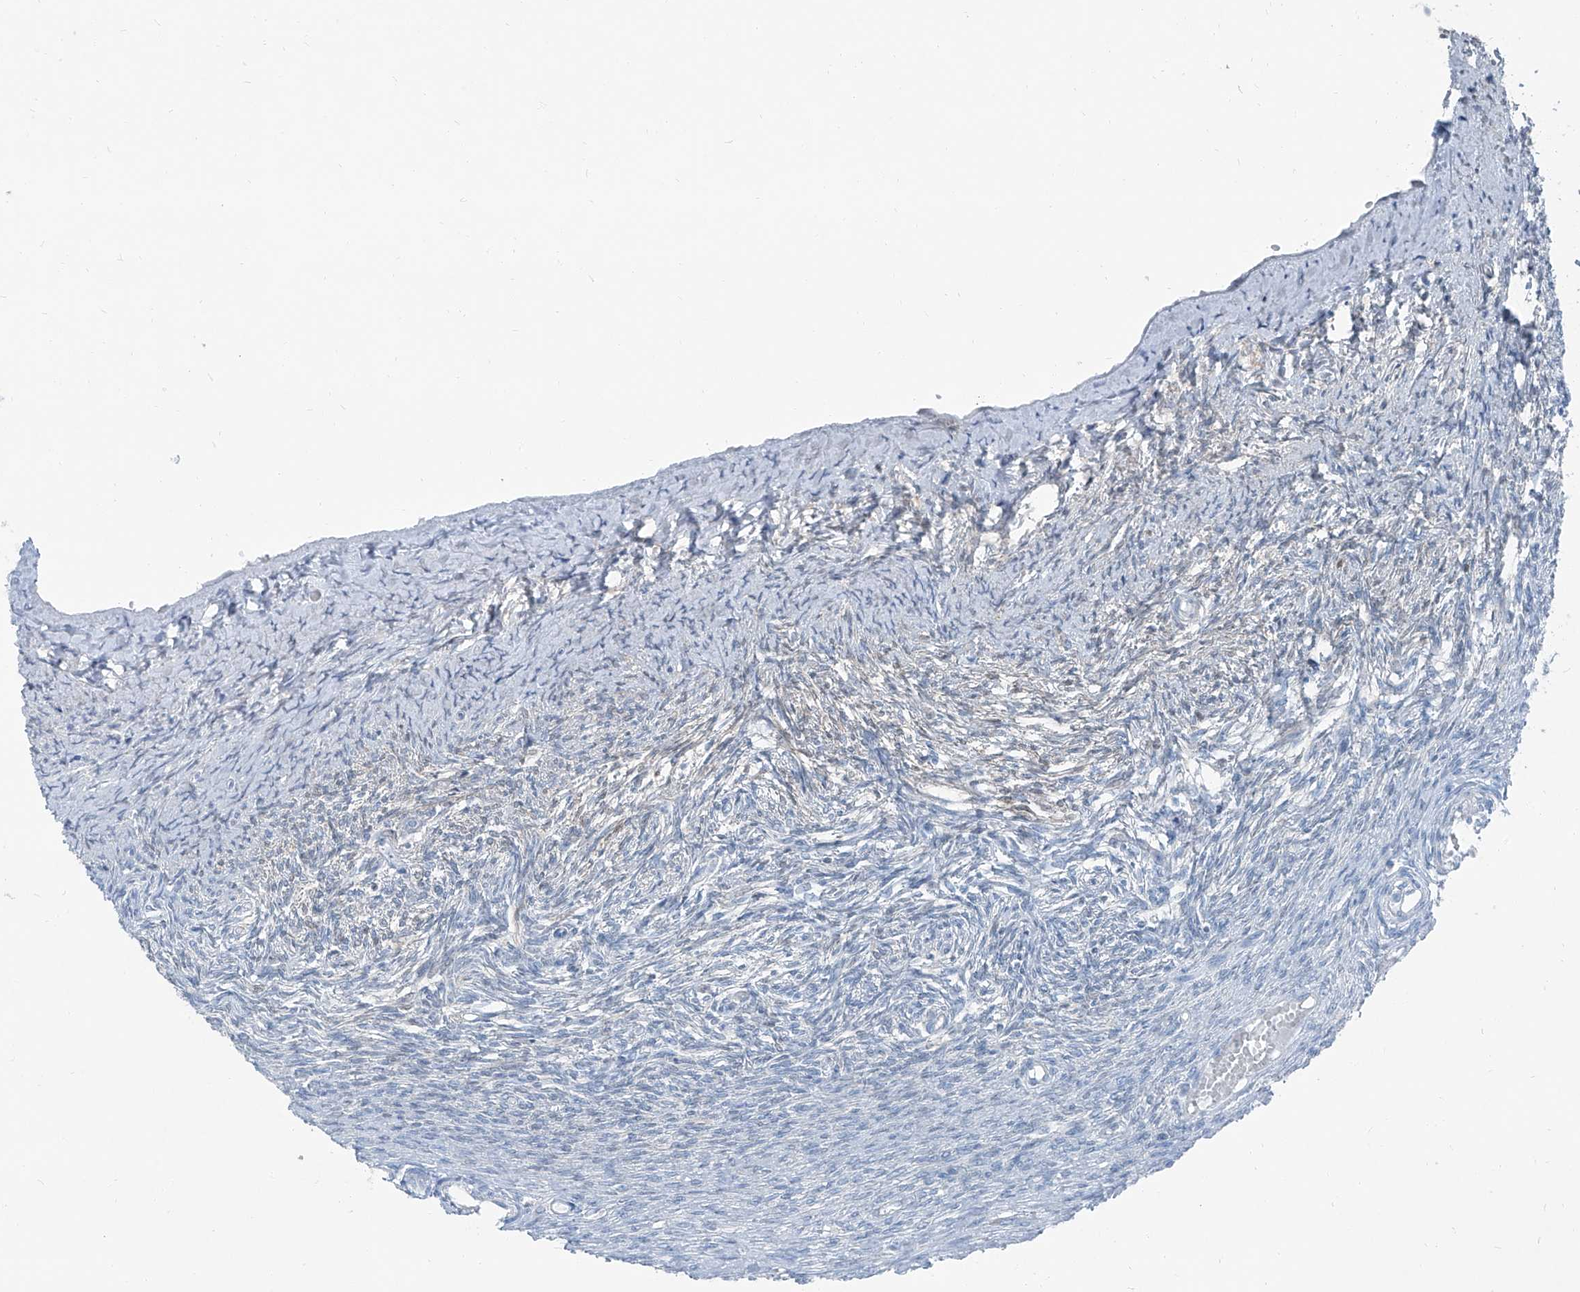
{"staining": {"intensity": "negative", "quantity": "none", "location": "none"}, "tissue": "ovary", "cell_type": "Ovarian stroma cells", "image_type": "normal", "snomed": [{"axis": "morphology", "description": "Adenocarcinoma, NOS"}, {"axis": "topography", "description": "Endometrium"}], "caption": "A photomicrograph of ovary stained for a protein reveals no brown staining in ovarian stroma cells. (DAB IHC visualized using brightfield microscopy, high magnification).", "gene": "RGN", "patient": {"sex": "female", "age": 32}}